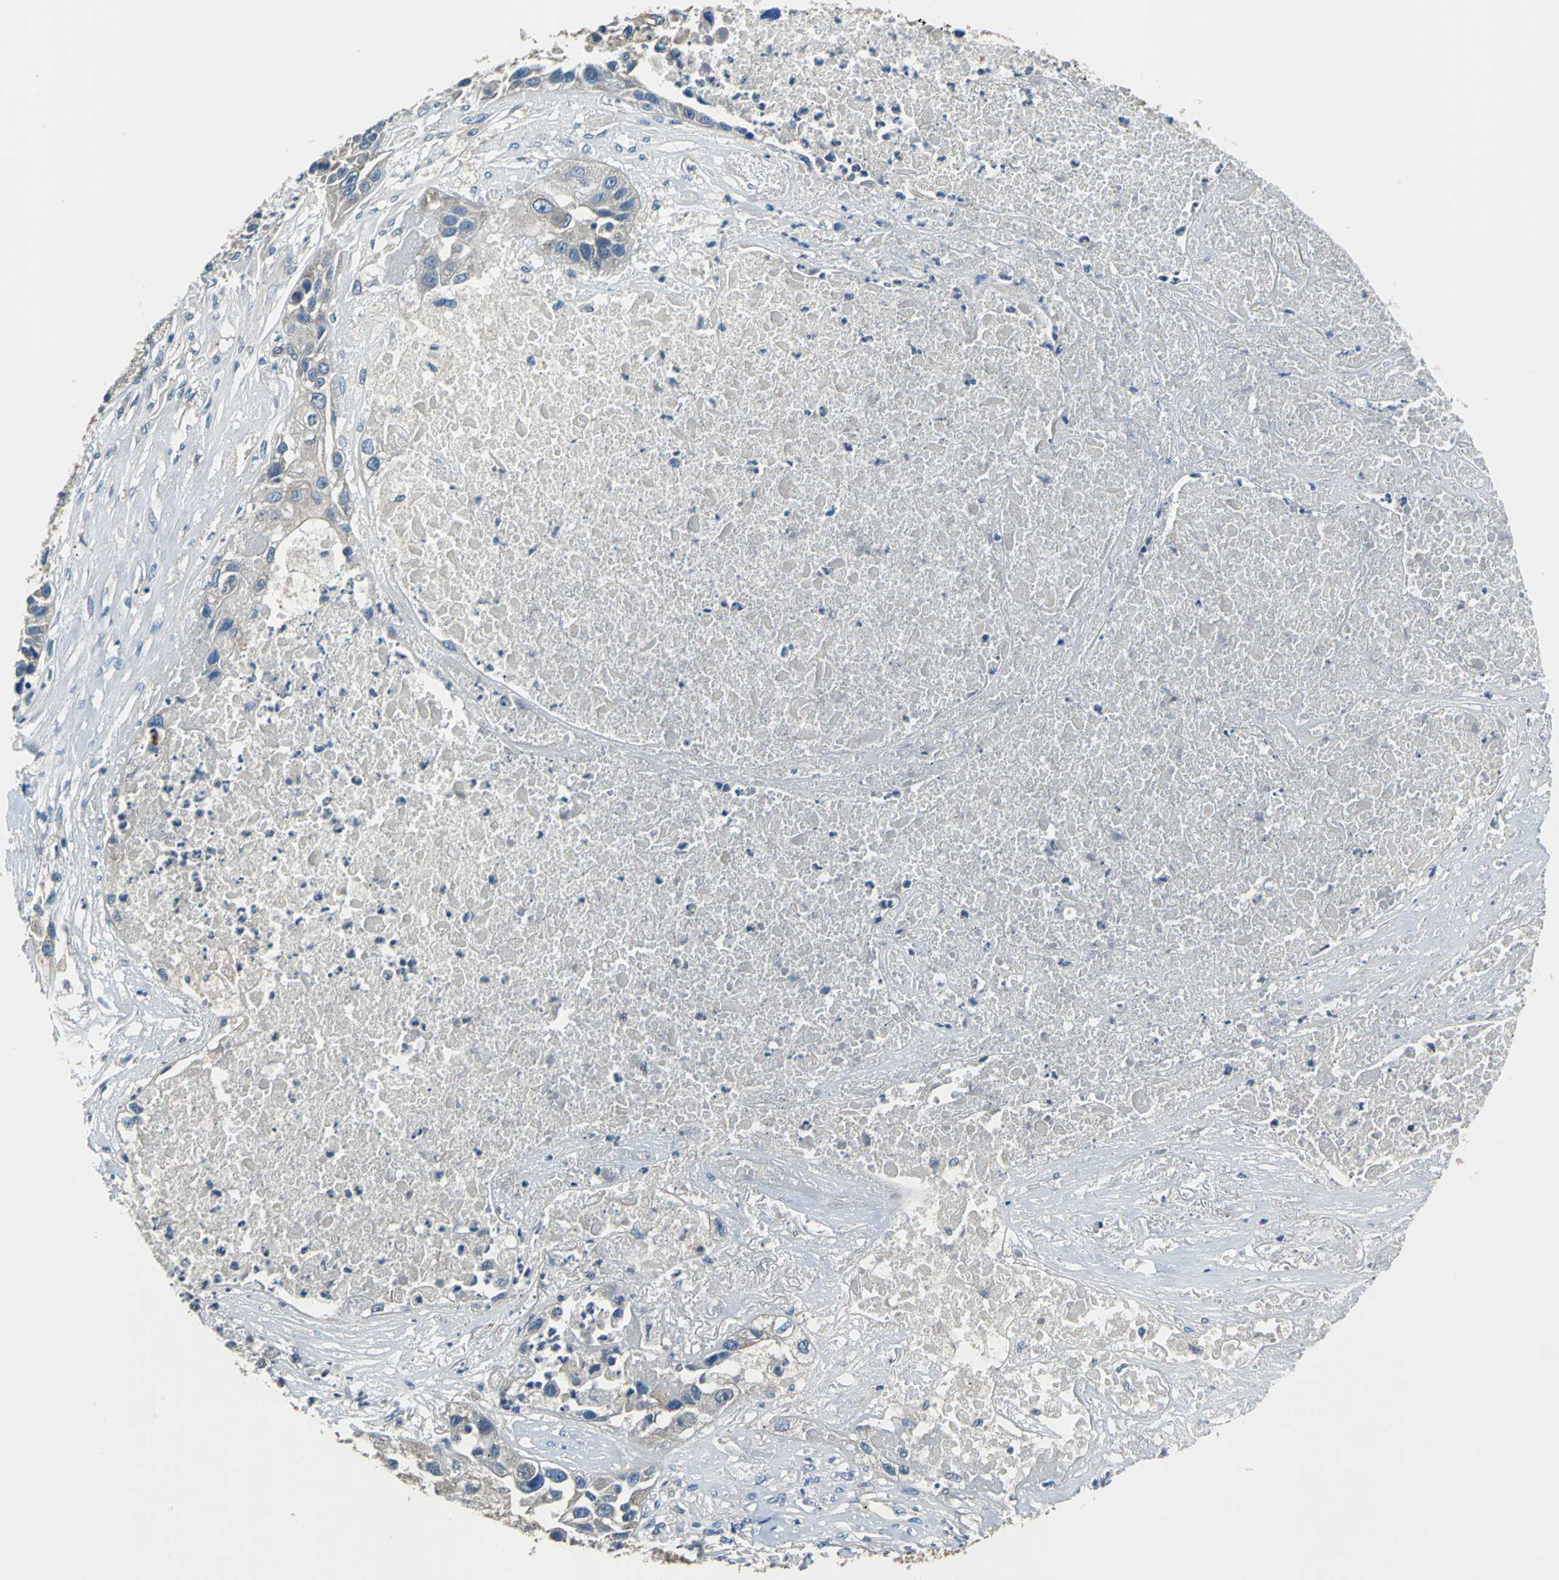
{"staining": {"intensity": "weak", "quantity": "<25%", "location": "cytoplasmic/membranous"}, "tissue": "lung cancer", "cell_type": "Tumor cells", "image_type": "cancer", "snomed": [{"axis": "morphology", "description": "Squamous cell carcinoma, NOS"}, {"axis": "topography", "description": "Lung"}], "caption": "High power microscopy photomicrograph of an immunohistochemistry photomicrograph of squamous cell carcinoma (lung), revealing no significant staining in tumor cells.", "gene": "PRKCA", "patient": {"sex": "male", "age": 71}}